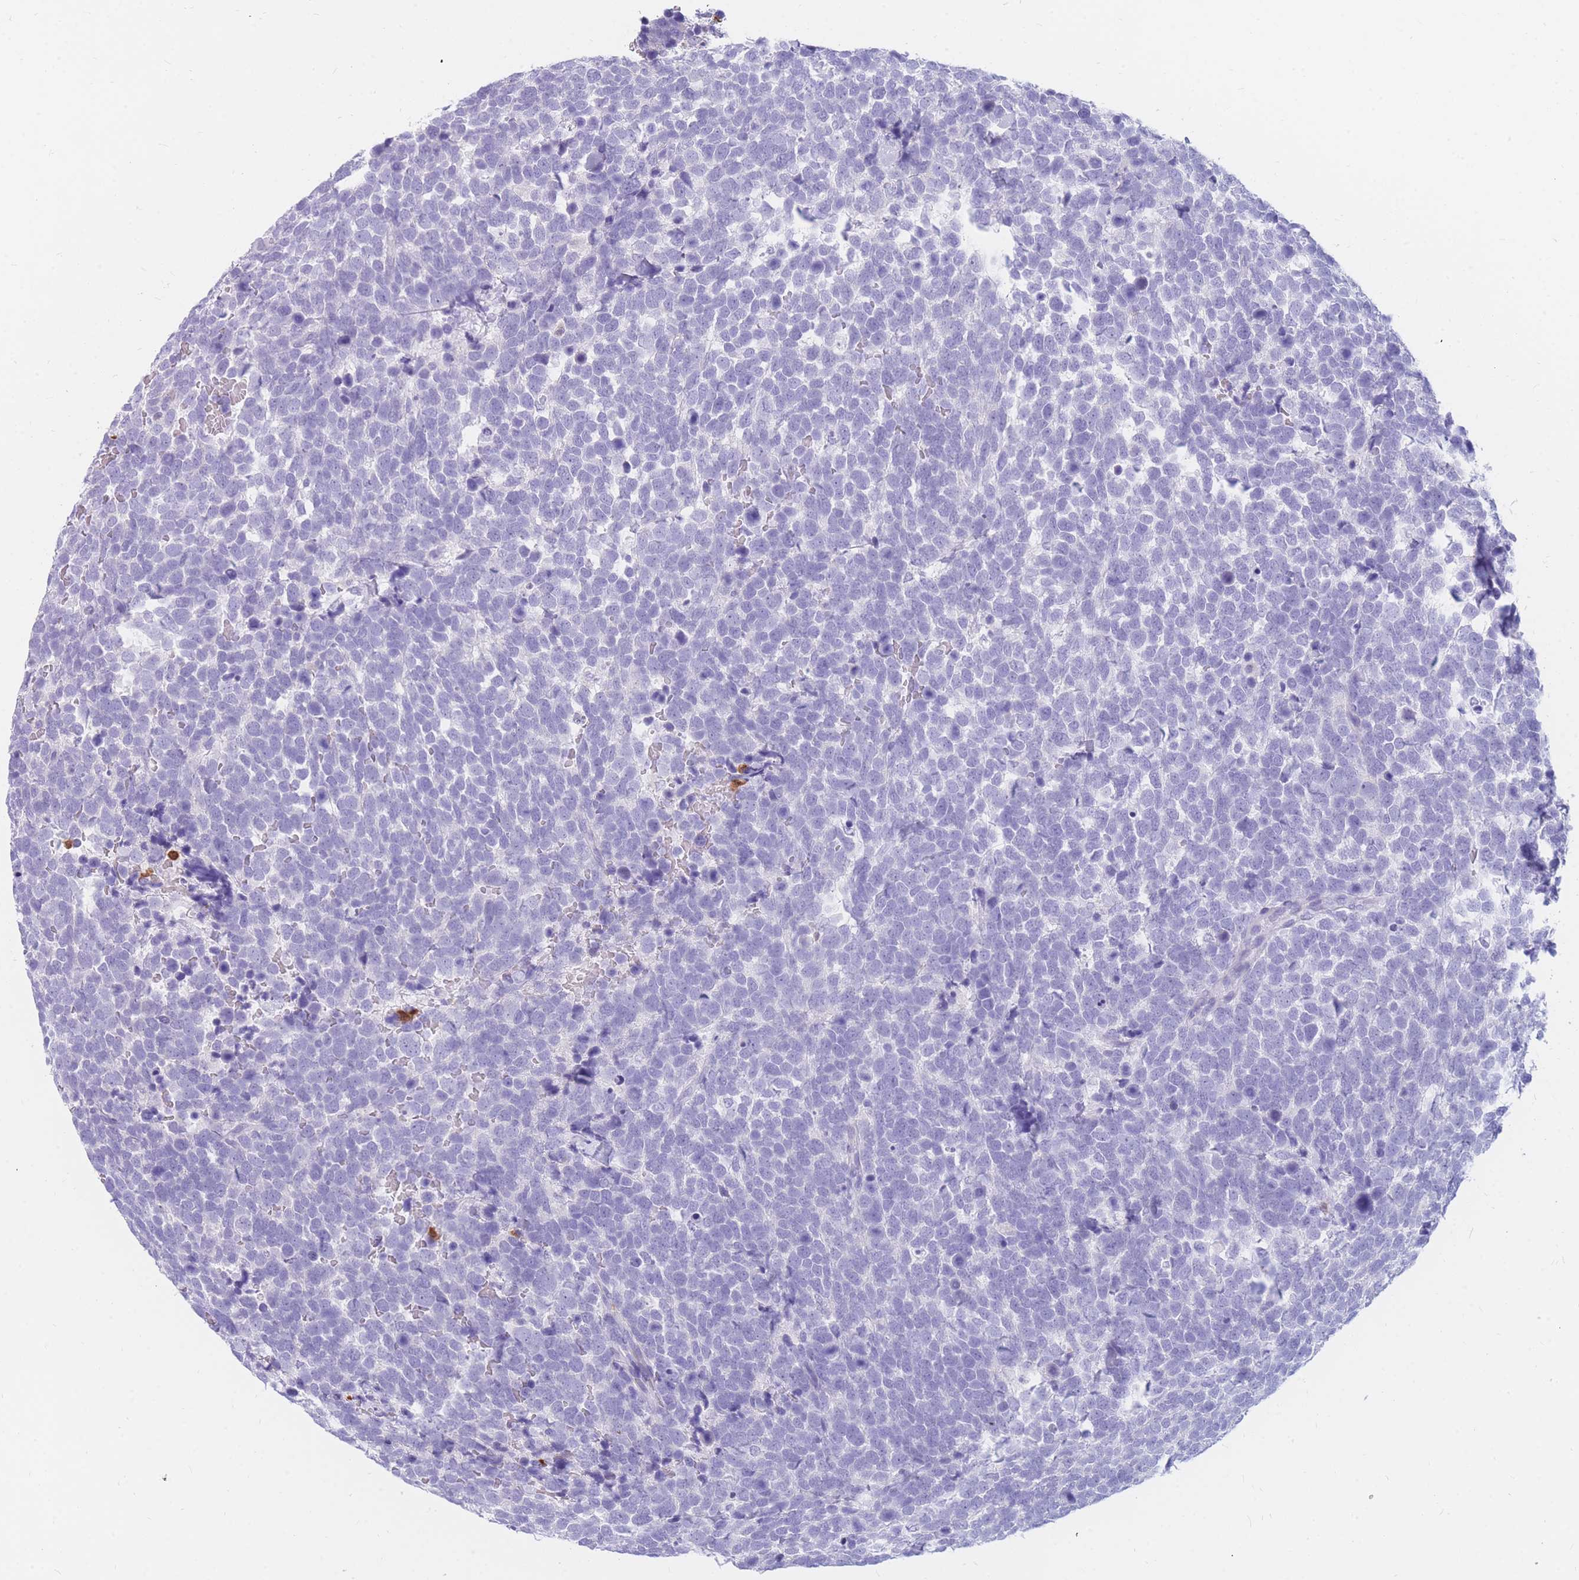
{"staining": {"intensity": "negative", "quantity": "none", "location": "none"}, "tissue": "urothelial cancer", "cell_type": "Tumor cells", "image_type": "cancer", "snomed": [{"axis": "morphology", "description": "Urothelial carcinoma, High grade"}, {"axis": "topography", "description": "Urinary bladder"}], "caption": "IHC of high-grade urothelial carcinoma exhibits no staining in tumor cells.", "gene": "TPSAB1", "patient": {"sex": "female", "age": 82}}